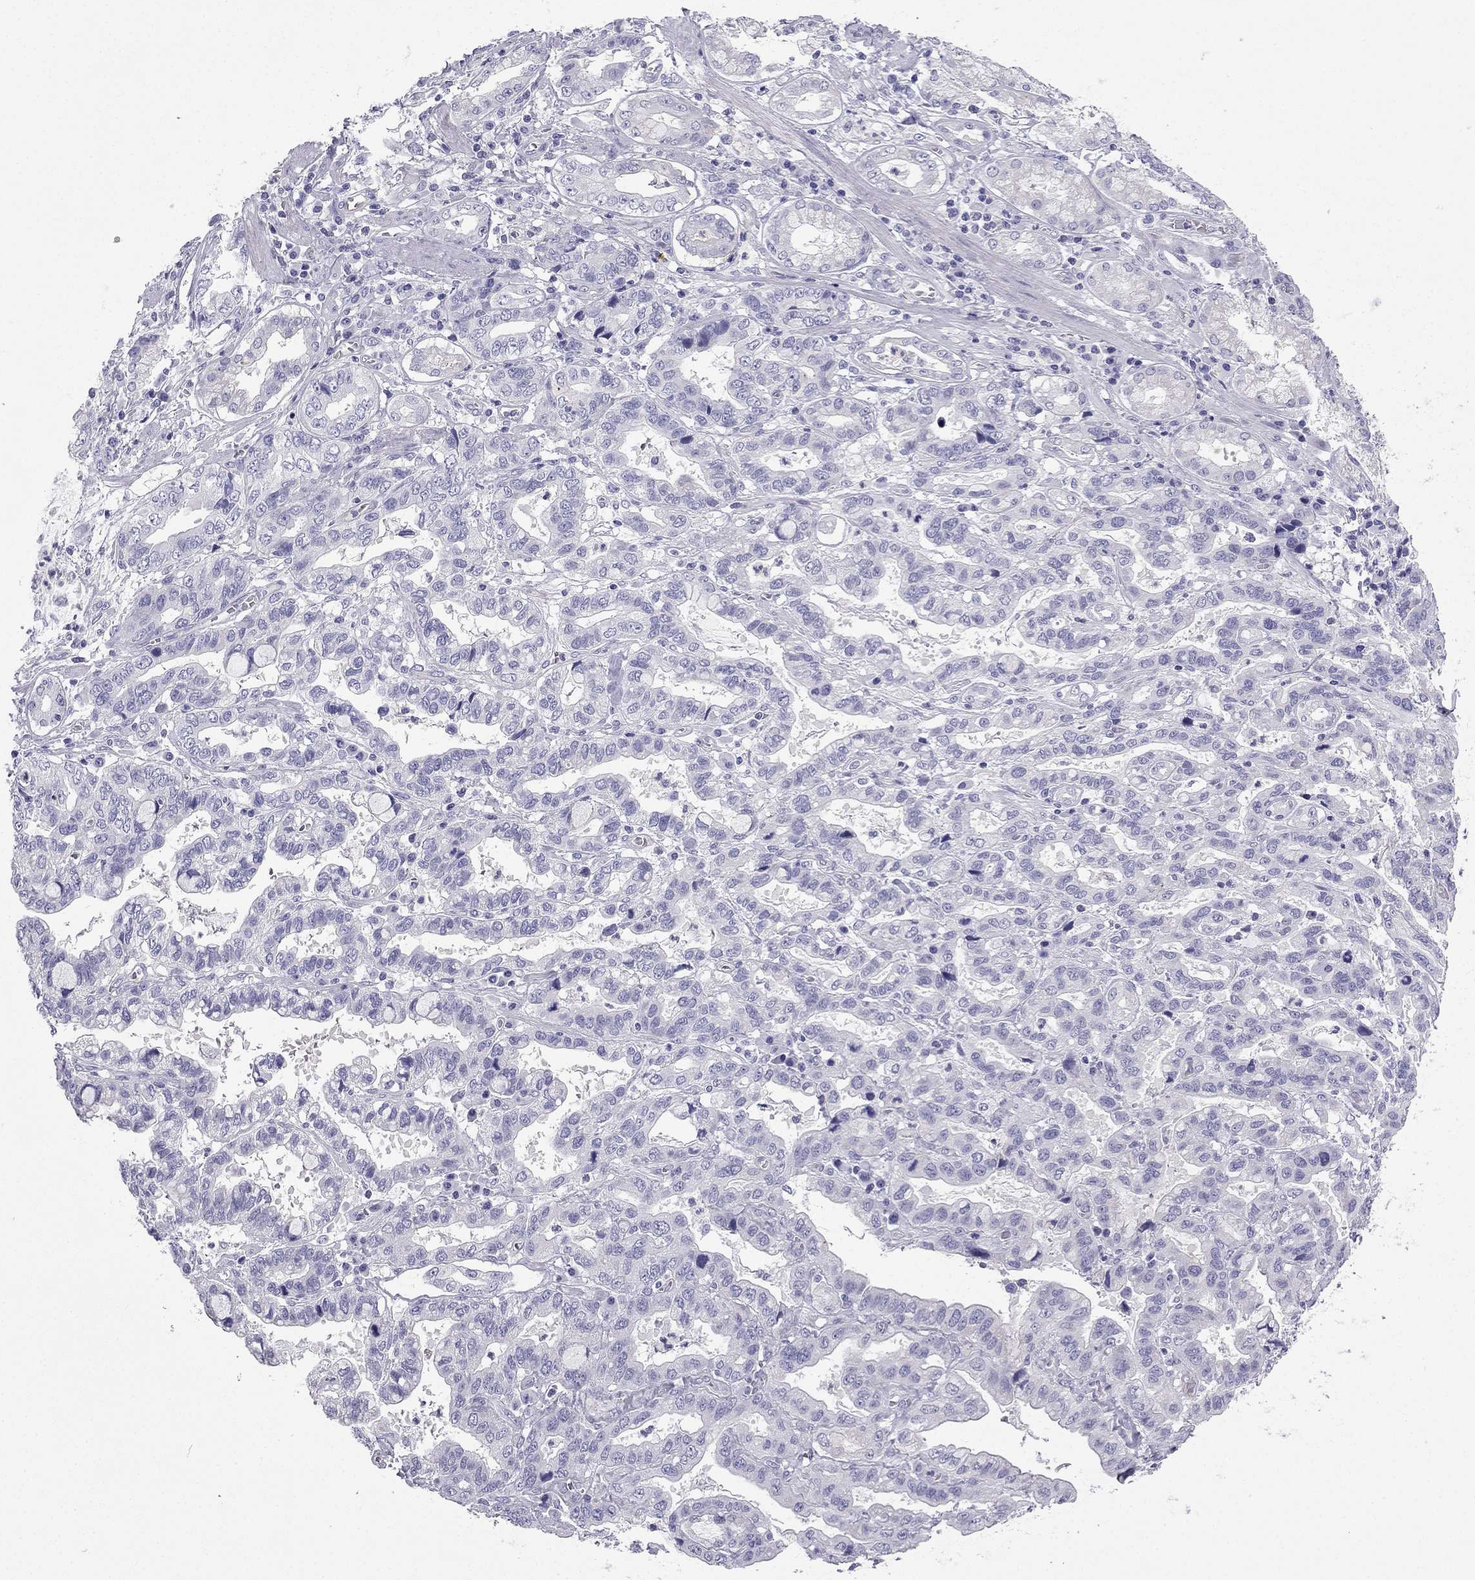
{"staining": {"intensity": "negative", "quantity": "none", "location": "none"}, "tissue": "stomach cancer", "cell_type": "Tumor cells", "image_type": "cancer", "snomed": [{"axis": "morphology", "description": "Adenocarcinoma, NOS"}, {"axis": "topography", "description": "Stomach, lower"}], "caption": "An IHC photomicrograph of adenocarcinoma (stomach) is shown. There is no staining in tumor cells of adenocarcinoma (stomach).", "gene": "GJA8", "patient": {"sex": "female", "age": 76}}